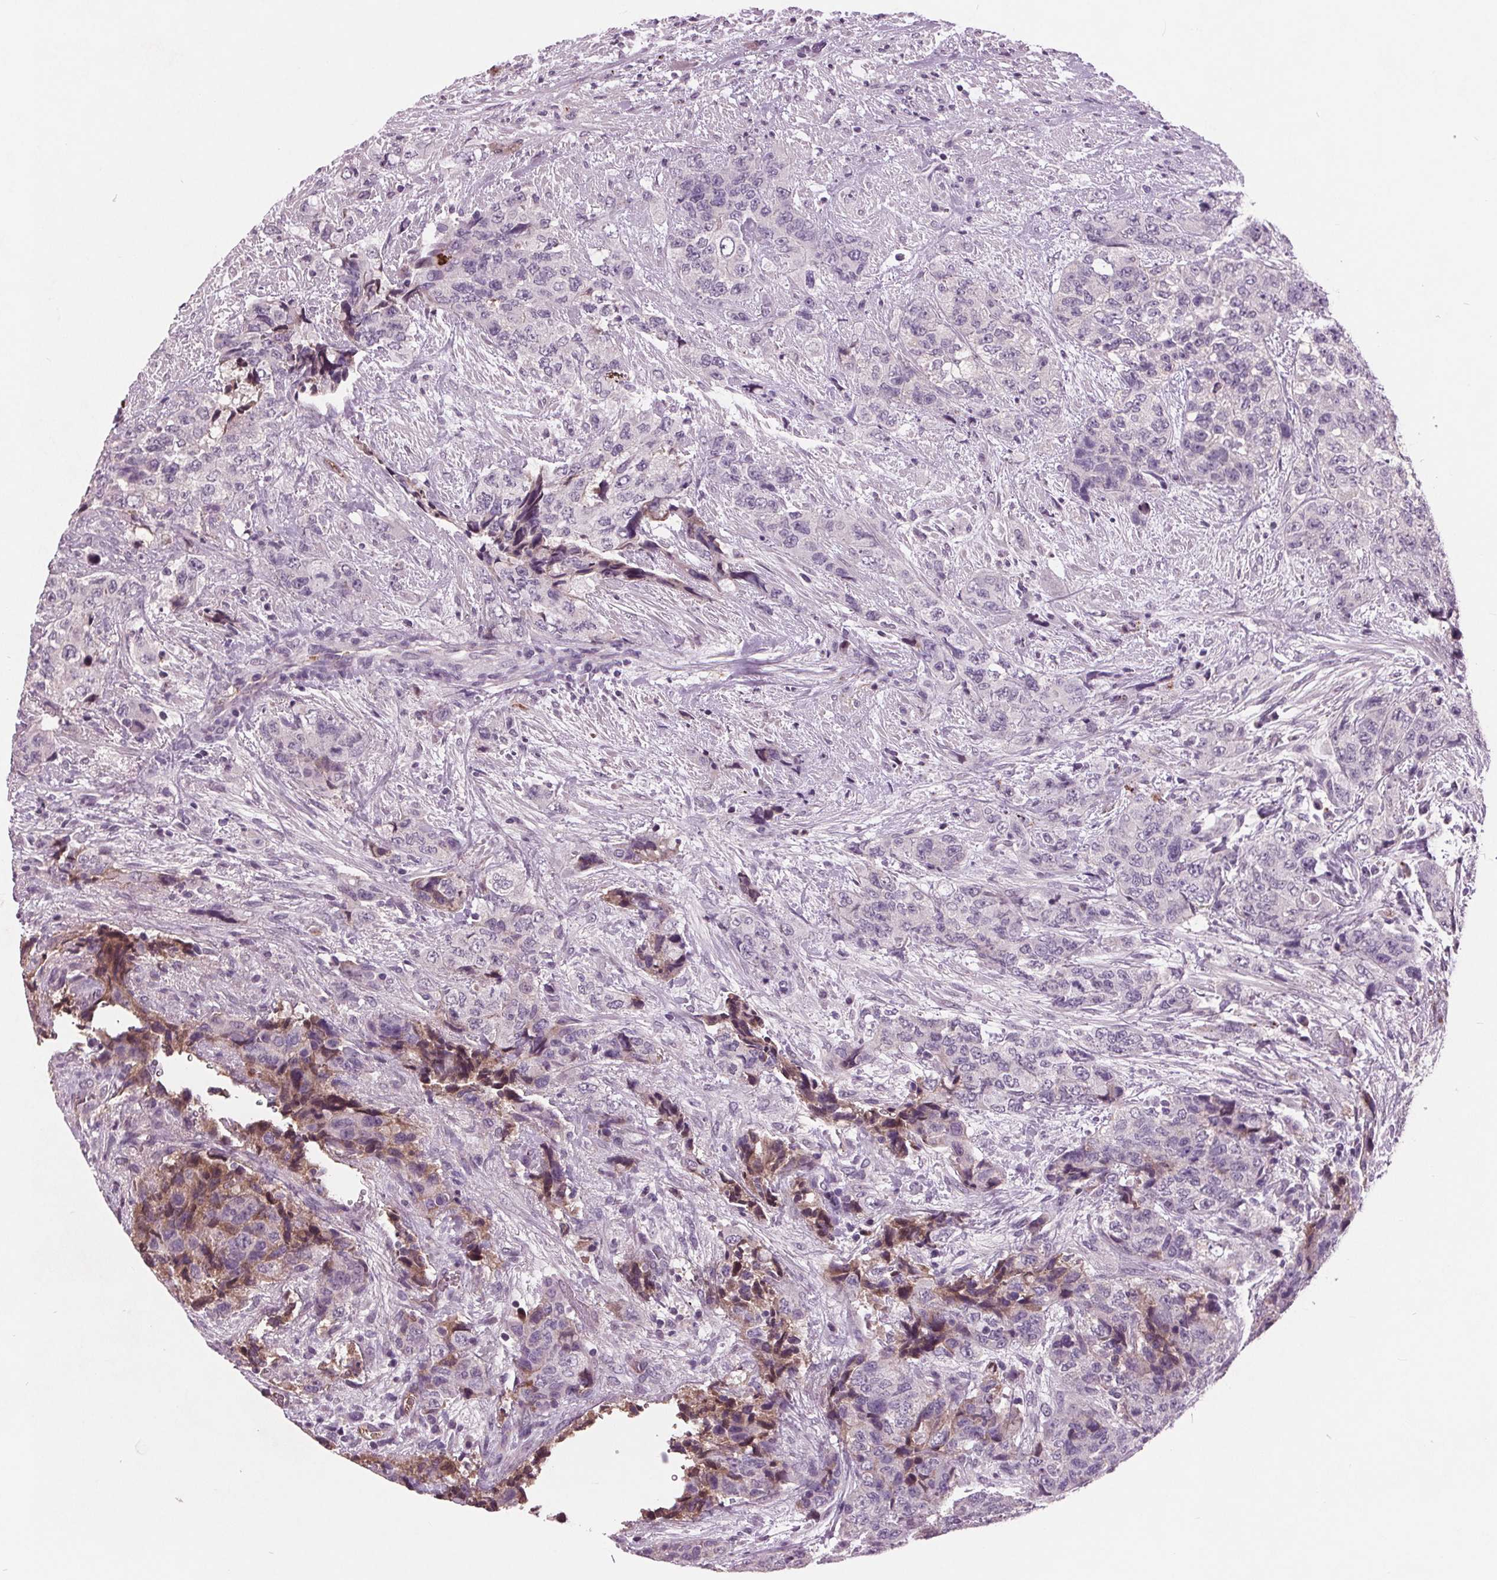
{"staining": {"intensity": "negative", "quantity": "none", "location": "none"}, "tissue": "urothelial cancer", "cell_type": "Tumor cells", "image_type": "cancer", "snomed": [{"axis": "morphology", "description": "Urothelial carcinoma, High grade"}, {"axis": "topography", "description": "Urinary bladder"}], "caption": "High-grade urothelial carcinoma was stained to show a protein in brown. There is no significant expression in tumor cells.", "gene": "C6", "patient": {"sex": "female", "age": 78}}